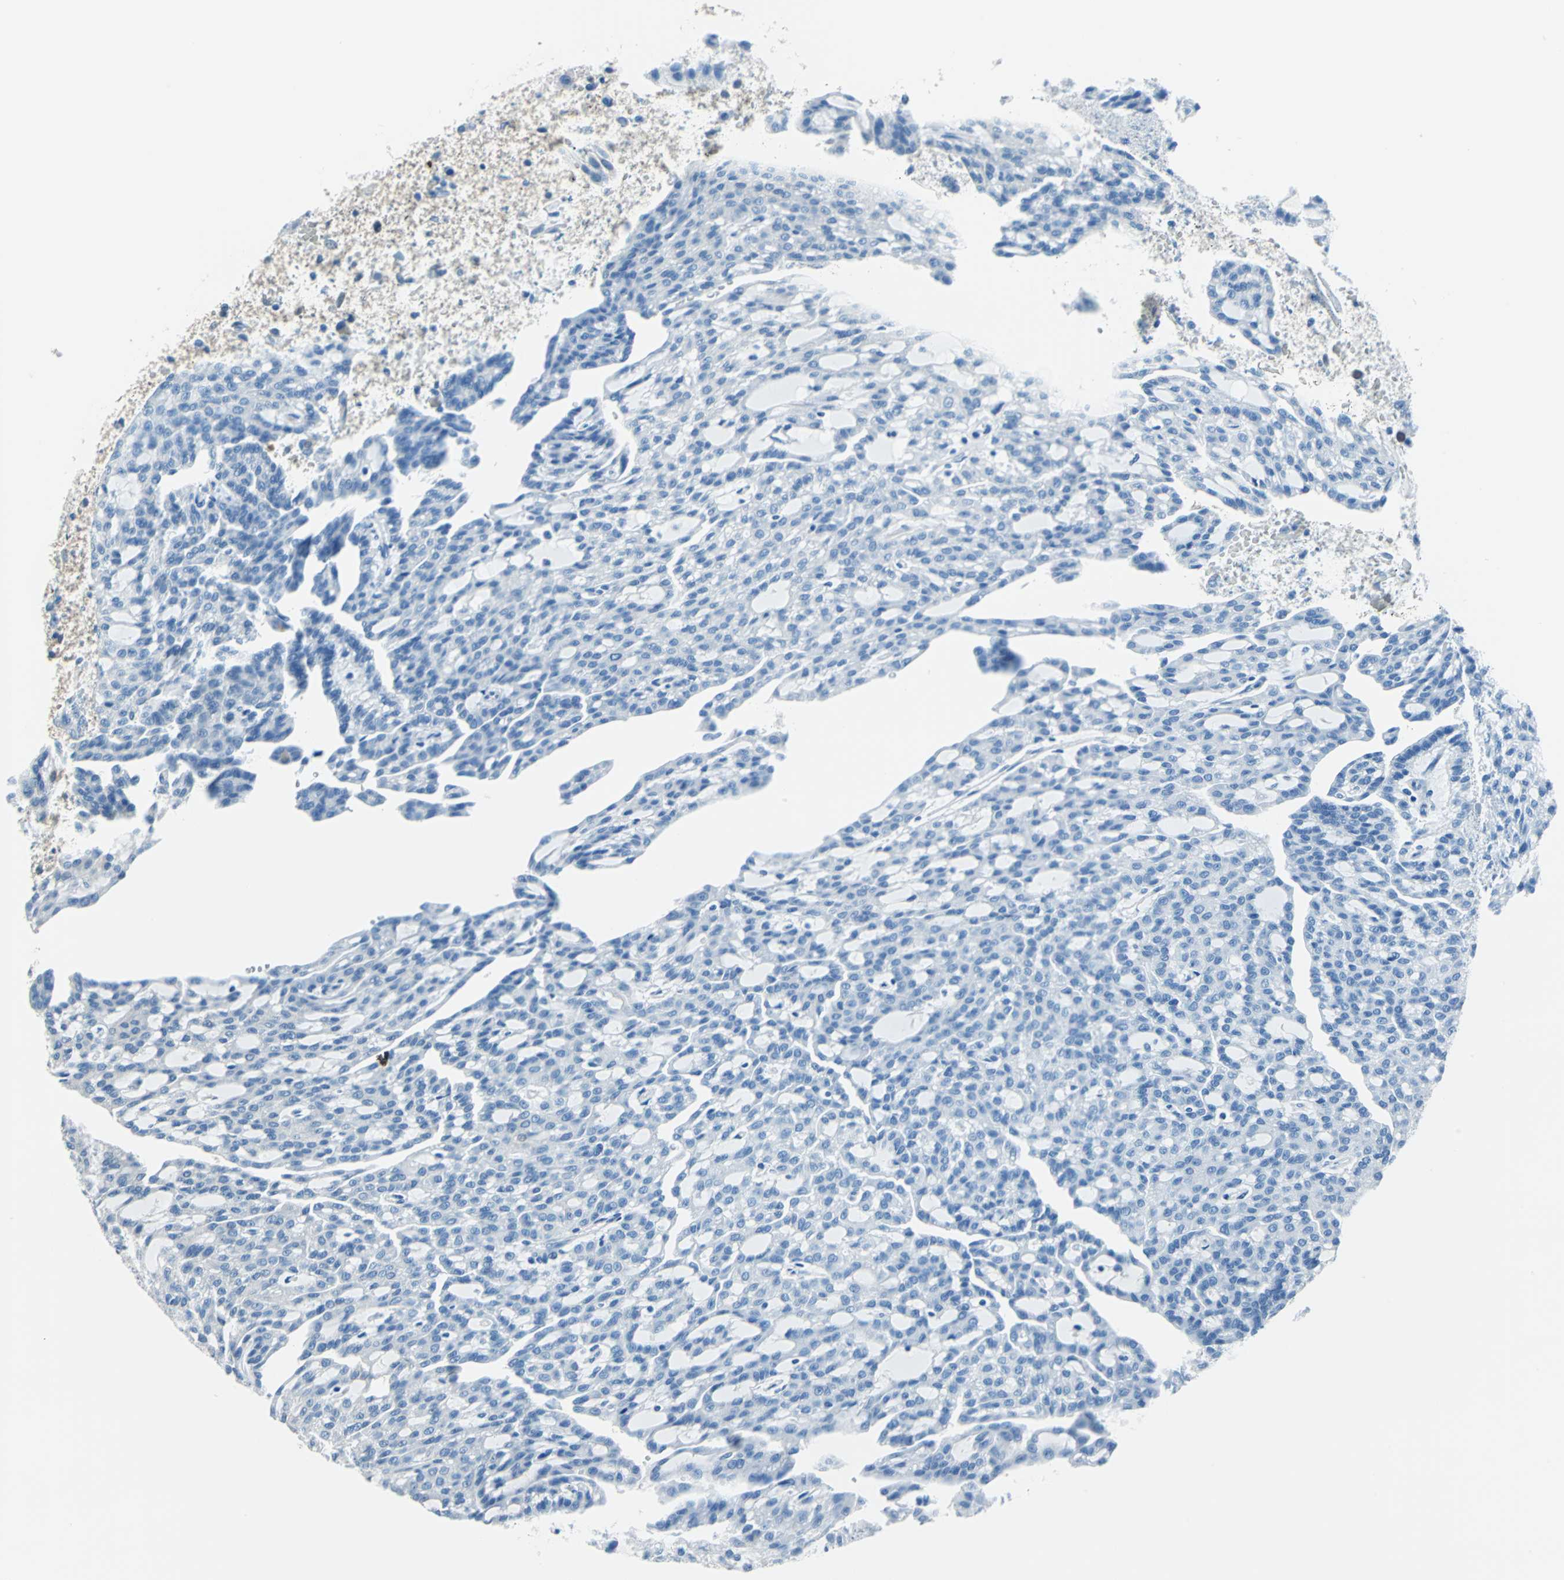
{"staining": {"intensity": "negative", "quantity": "none", "location": "none"}, "tissue": "renal cancer", "cell_type": "Tumor cells", "image_type": "cancer", "snomed": [{"axis": "morphology", "description": "Adenocarcinoma, NOS"}, {"axis": "topography", "description": "Kidney"}], "caption": "The micrograph demonstrates no significant staining in tumor cells of renal cancer.", "gene": "FKBP4", "patient": {"sex": "male", "age": 63}}